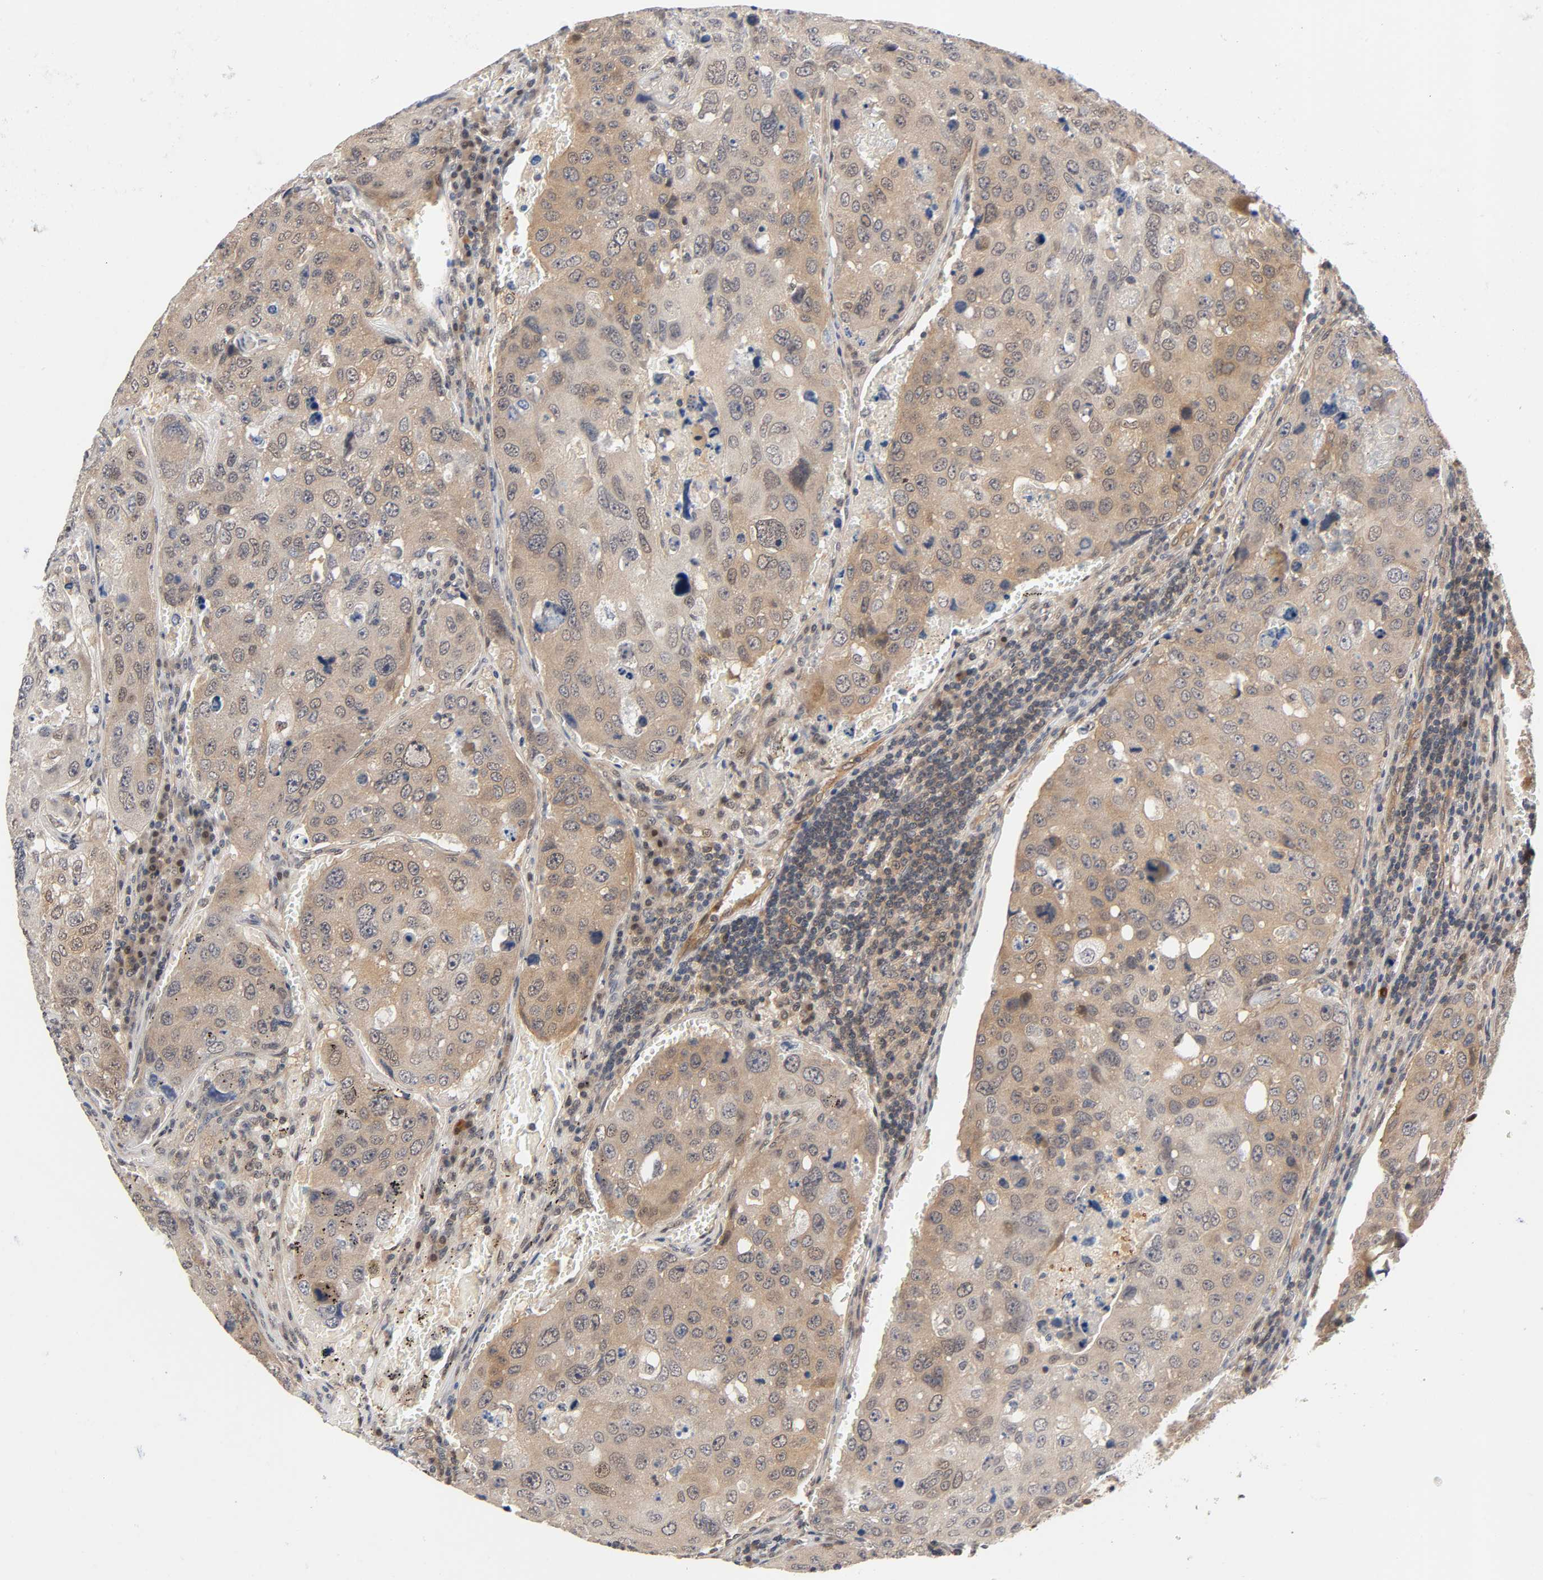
{"staining": {"intensity": "moderate", "quantity": "25%-75%", "location": "cytoplasmic/membranous"}, "tissue": "urothelial cancer", "cell_type": "Tumor cells", "image_type": "cancer", "snomed": [{"axis": "morphology", "description": "Urothelial carcinoma, High grade"}, {"axis": "topography", "description": "Lymph node"}, {"axis": "topography", "description": "Urinary bladder"}], "caption": "IHC of urothelial cancer reveals medium levels of moderate cytoplasmic/membranous staining in approximately 25%-75% of tumor cells. IHC stains the protein in brown and the nuclei are stained blue.", "gene": "PRKAB1", "patient": {"sex": "male", "age": 51}}